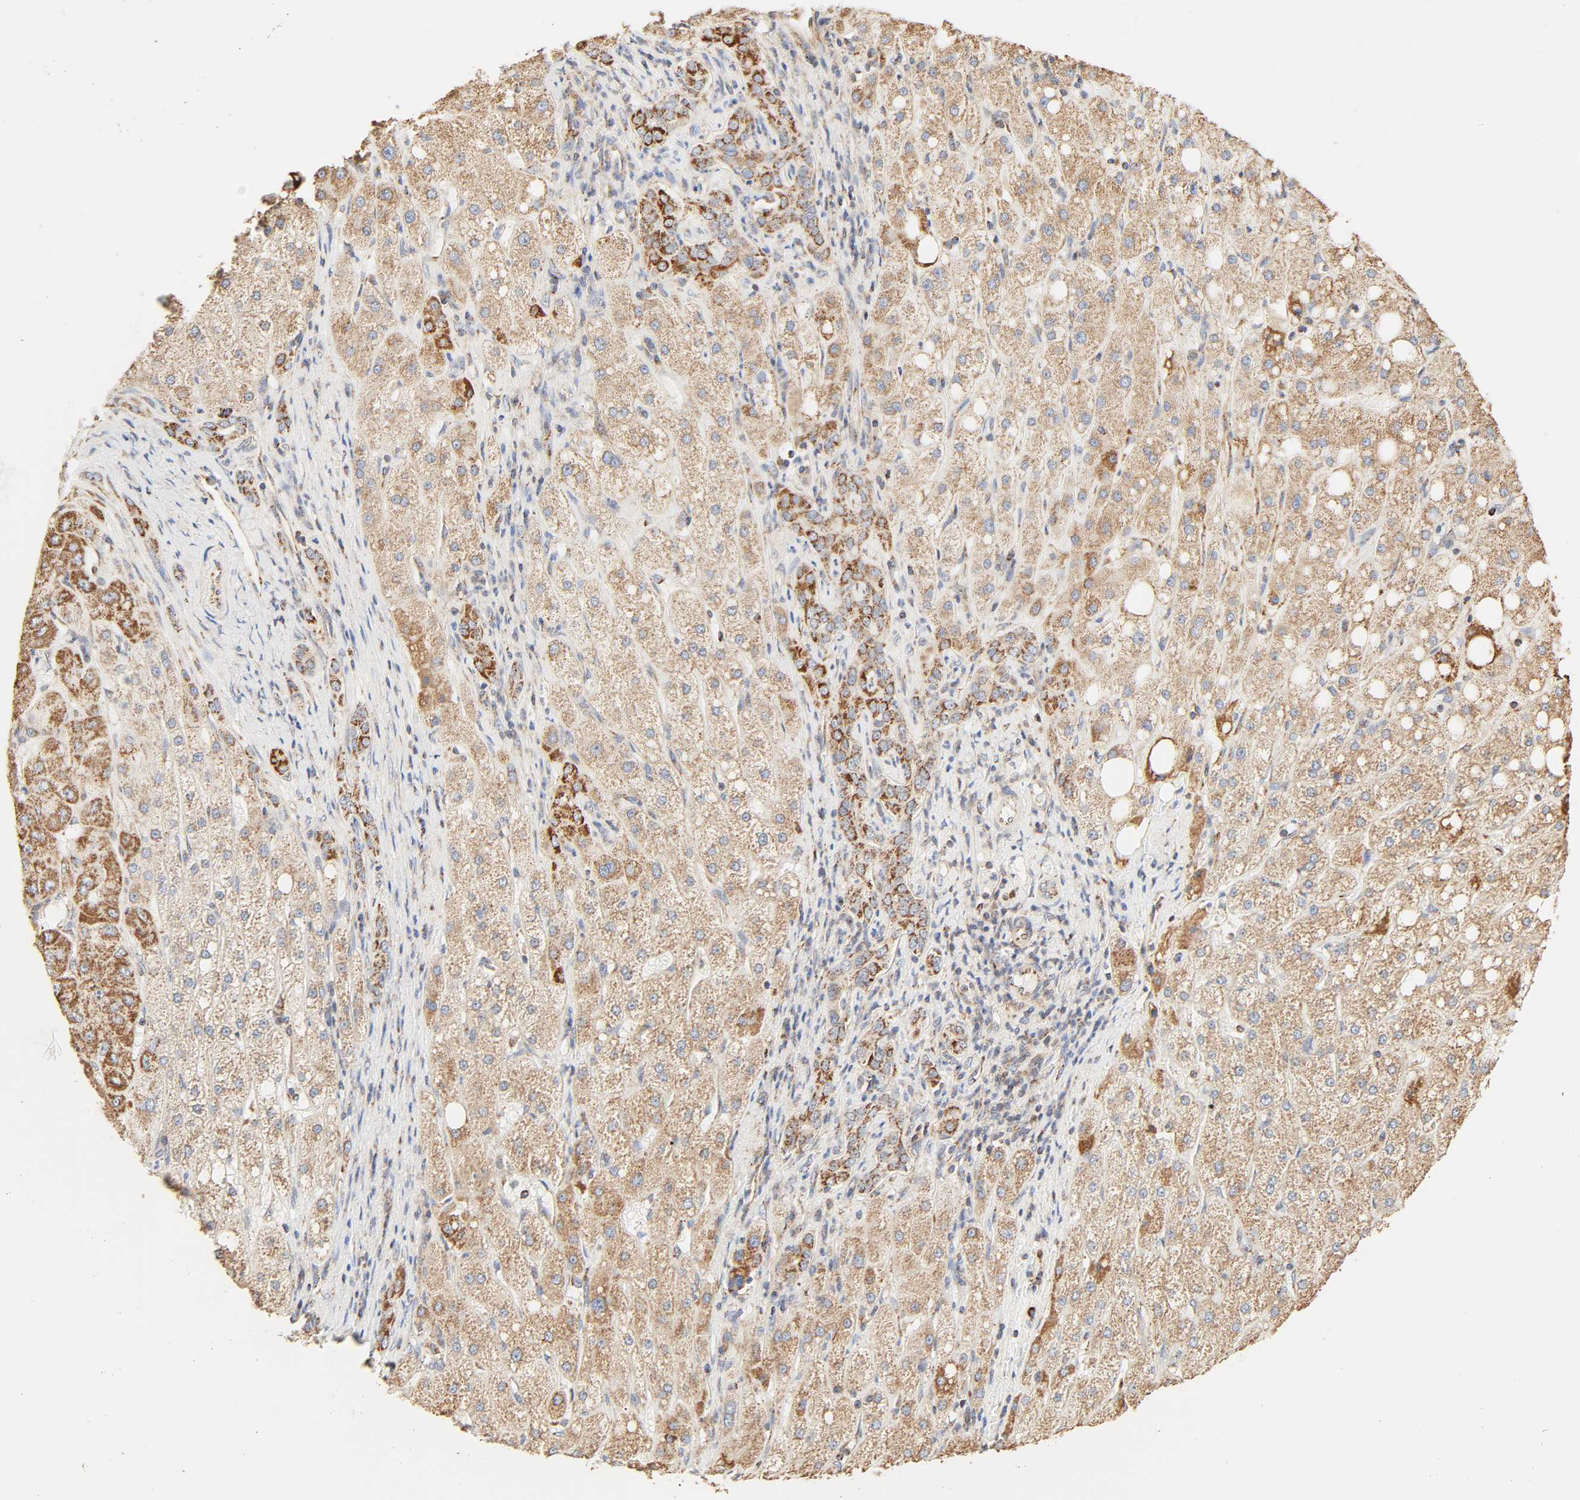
{"staining": {"intensity": "moderate", "quantity": ">75%", "location": "cytoplasmic/membranous"}, "tissue": "liver cancer", "cell_type": "Tumor cells", "image_type": "cancer", "snomed": [{"axis": "morphology", "description": "Carcinoma, Hepatocellular, NOS"}, {"axis": "topography", "description": "Liver"}], "caption": "A brown stain shows moderate cytoplasmic/membranous staining of a protein in human liver cancer (hepatocellular carcinoma) tumor cells.", "gene": "ZMAT5", "patient": {"sex": "male", "age": 80}}